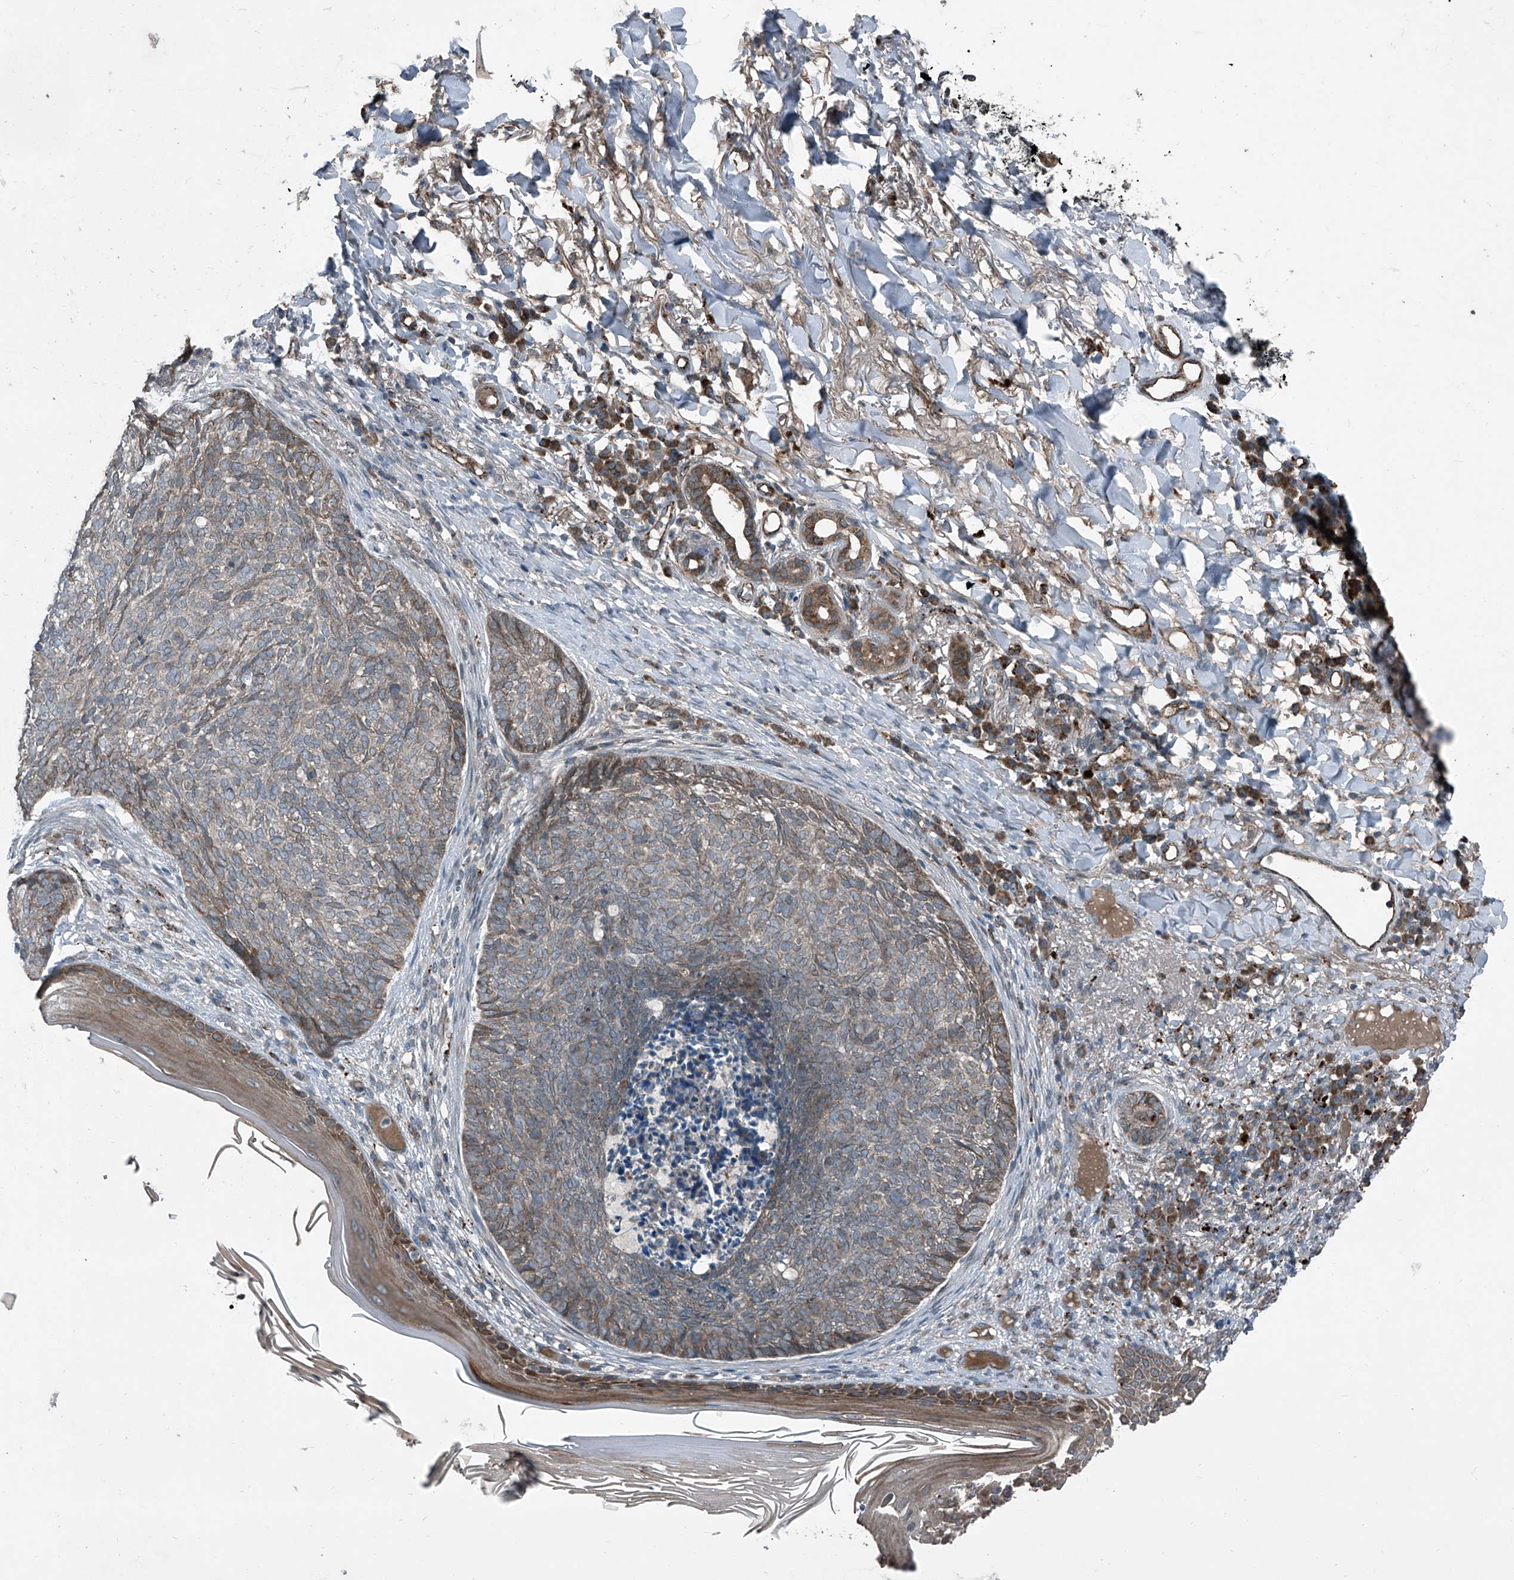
{"staining": {"intensity": "weak", "quantity": "<25%", "location": "cytoplasmic/membranous"}, "tissue": "skin cancer", "cell_type": "Tumor cells", "image_type": "cancer", "snomed": [{"axis": "morphology", "description": "Basal cell carcinoma"}, {"axis": "topography", "description": "Skin"}], "caption": "Immunohistochemistry micrograph of skin cancer stained for a protein (brown), which shows no positivity in tumor cells.", "gene": "SENP2", "patient": {"sex": "male", "age": 85}}